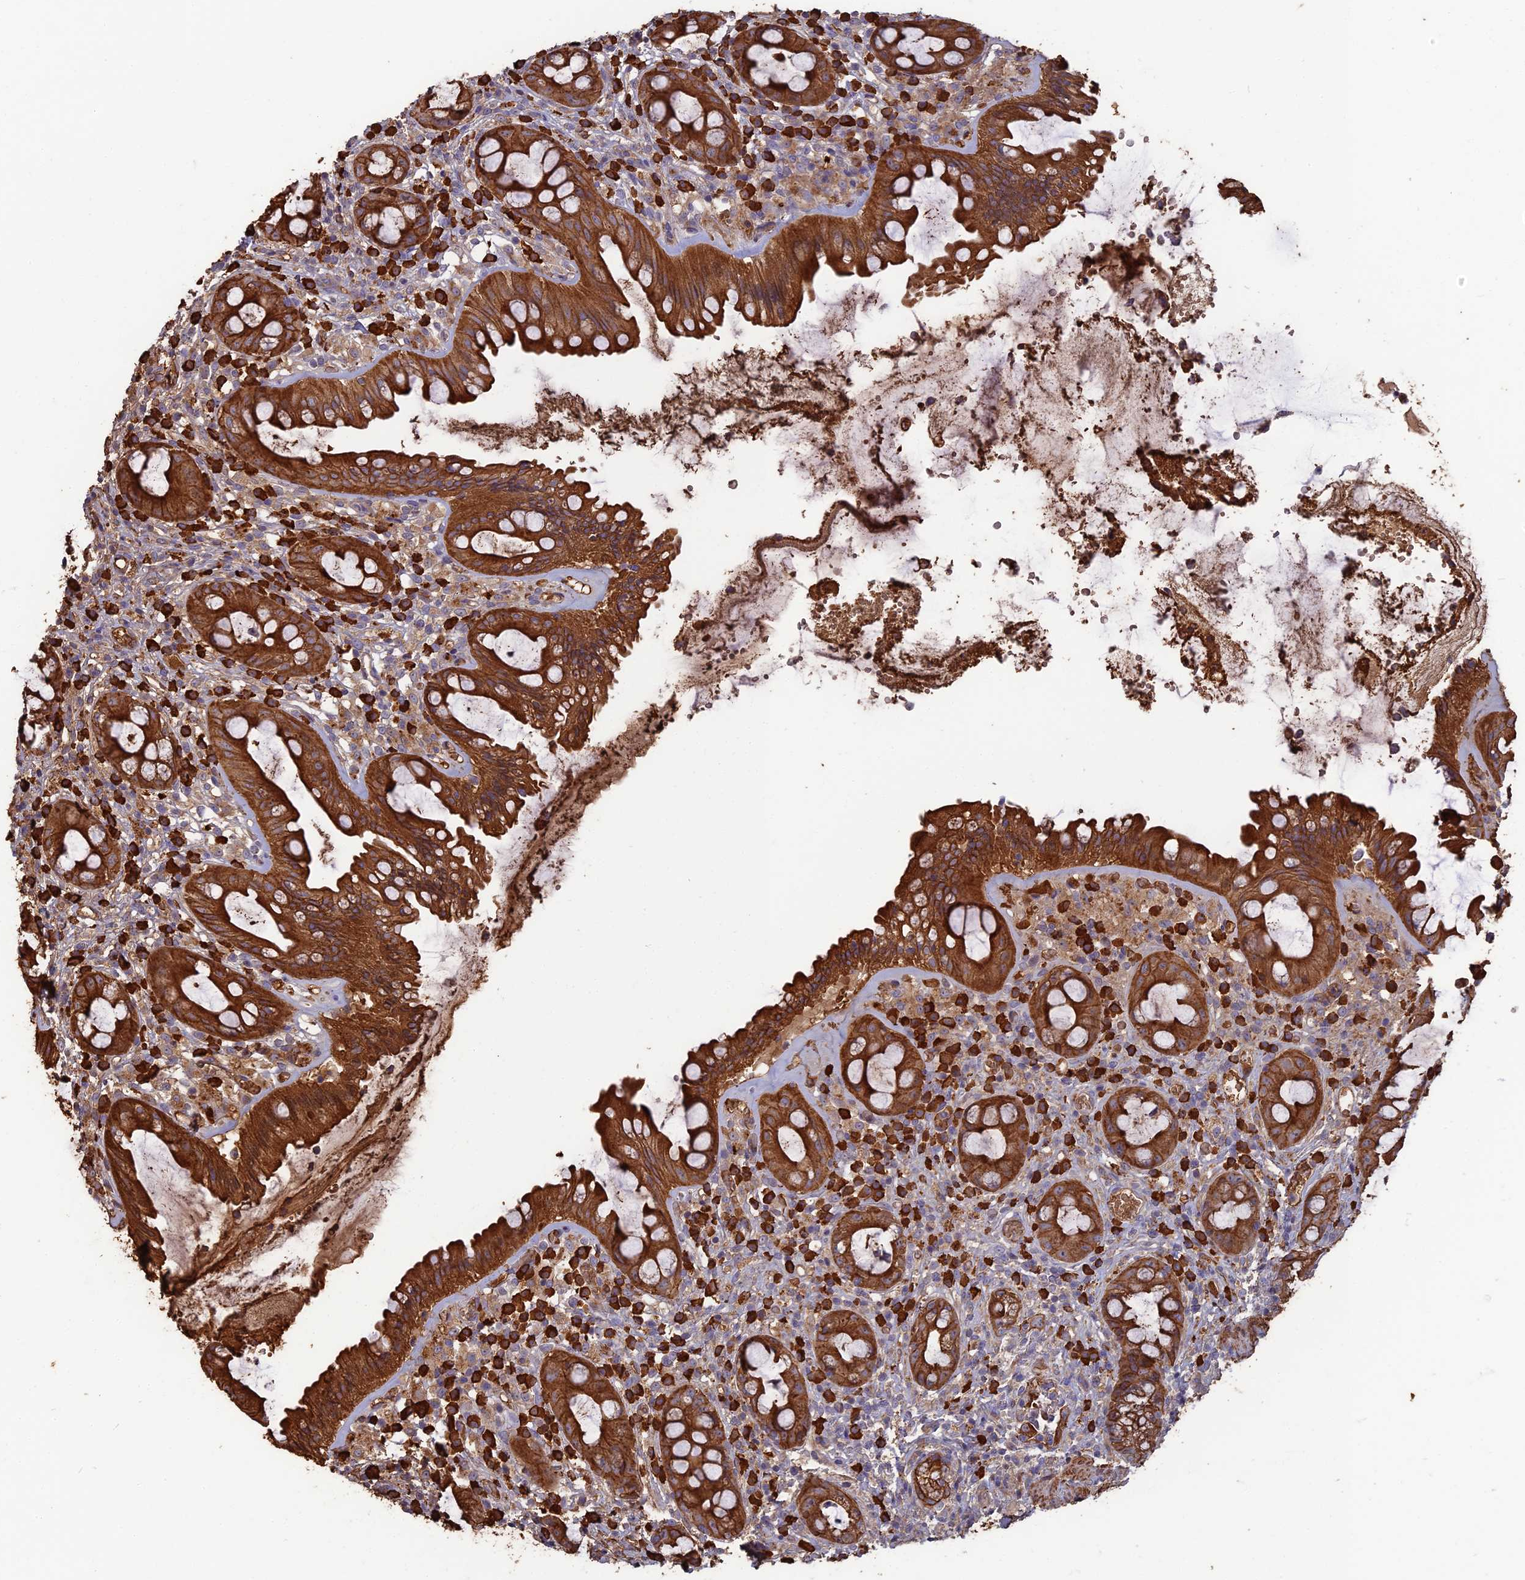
{"staining": {"intensity": "strong", "quantity": ">75%", "location": "cytoplasmic/membranous"}, "tissue": "rectum", "cell_type": "Glandular cells", "image_type": "normal", "snomed": [{"axis": "morphology", "description": "Normal tissue, NOS"}, {"axis": "topography", "description": "Rectum"}], "caption": "A high-resolution image shows immunohistochemistry (IHC) staining of benign rectum, which reveals strong cytoplasmic/membranous staining in approximately >75% of glandular cells.", "gene": "ERMAP", "patient": {"sex": "female", "age": 57}}